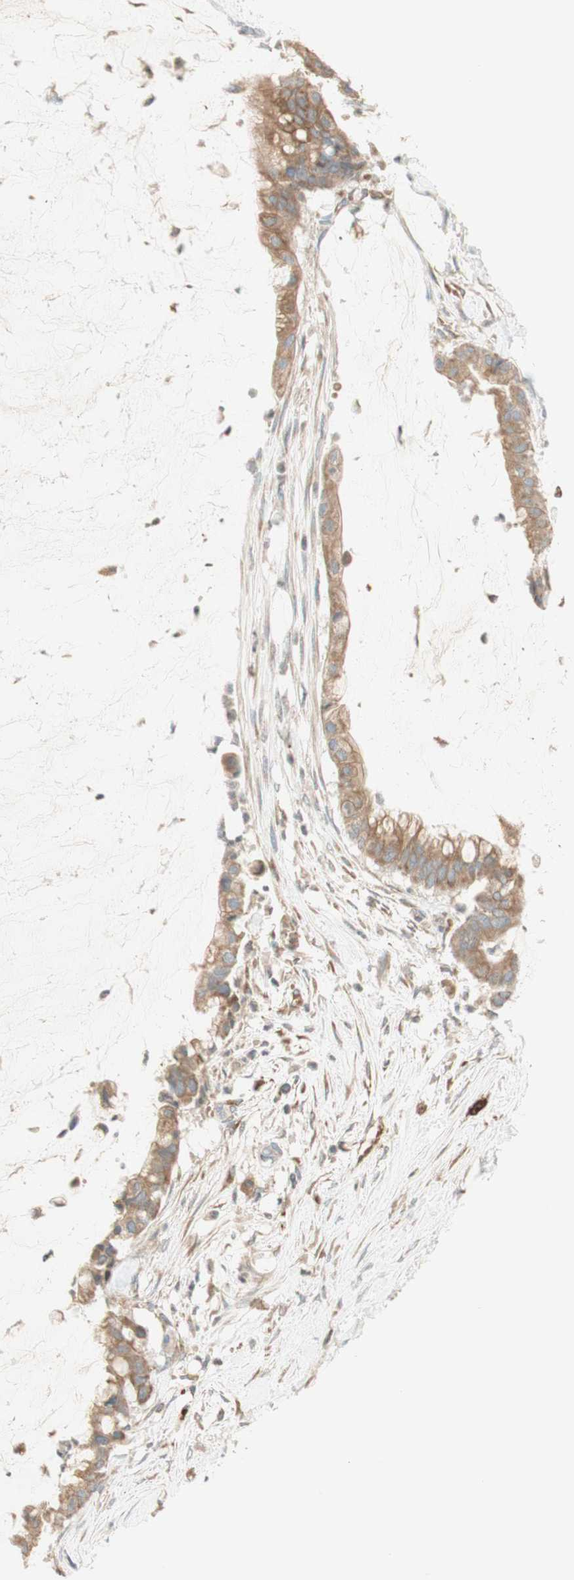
{"staining": {"intensity": "moderate", "quantity": ">75%", "location": "cytoplasmic/membranous"}, "tissue": "pancreatic cancer", "cell_type": "Tumor cells", "image_type": "cancer", "snomed": [{"axis": "morphology", "description": "Adenocarcinoma, NOS"}, {"axis": "topography", "description": "Pancreas"}], "caption": "Protein expression by immunohistochemistry exhibits moderate cytoplasmic/membranous positivity in about >75% of tumor cells in pancreatic adenocarcinoma.", "gene": "CLCN2", "patient": {"sex": "male", "age": 41}}